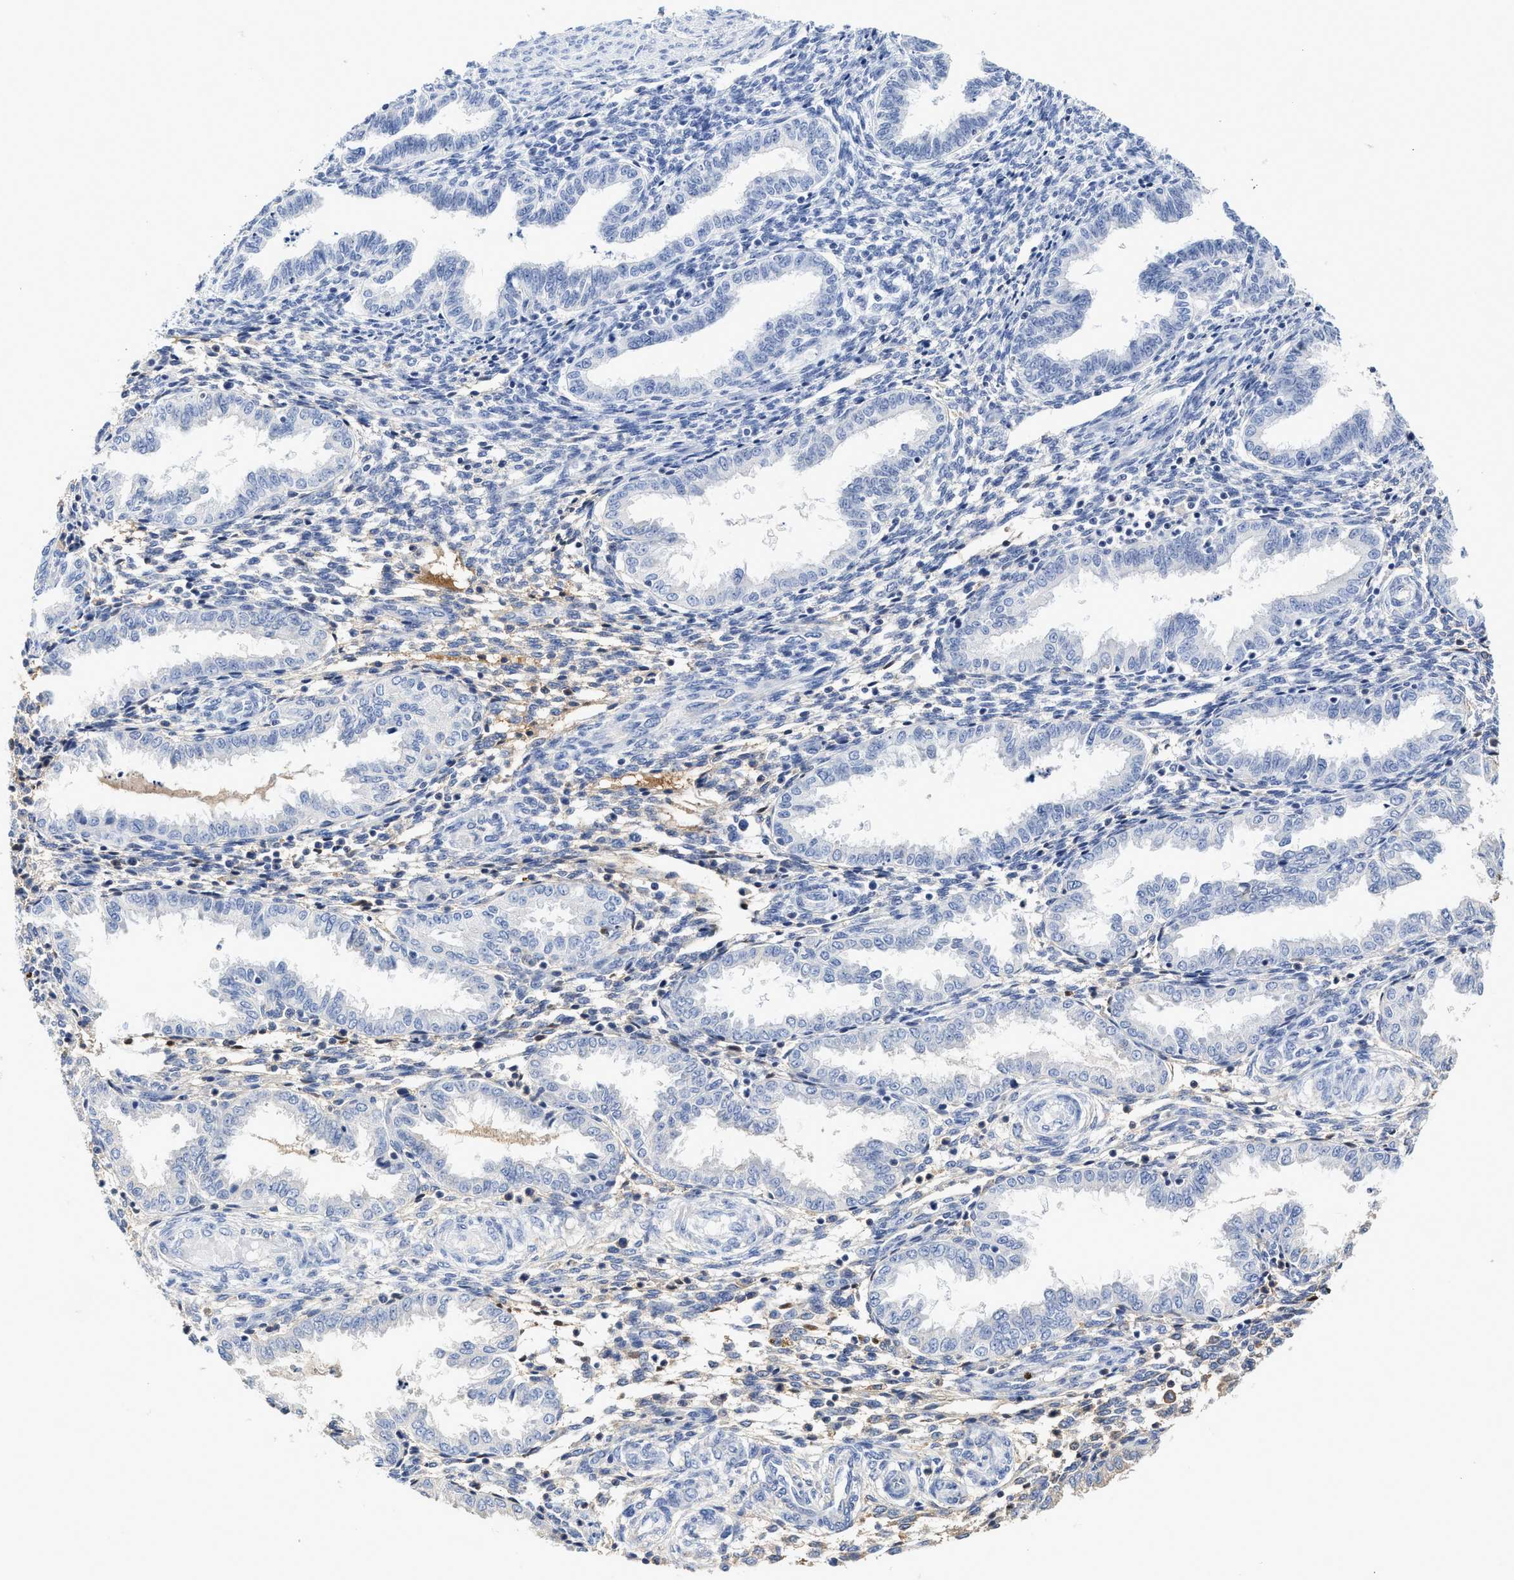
{"staining": {"intensity": "weak", "quantity": "<25%", "location": "cytoplasmic/membranous"}, "tissue": "endometrium", "cell_type": "Cells in endometrial stroma", "image_type": "normal", "snomed": [{"axis": "morphology", "description": "Normal tissue, NOS"}, {"axis": "topography", "description": "Endometrium"}], "caption": "High power microscopy image of an IHC micrograph of normal endometrium, revealing no significant positivity in cells in endometrial stroma.", "gene": "C2", "patient": {"sex": "female", "age": 33}}